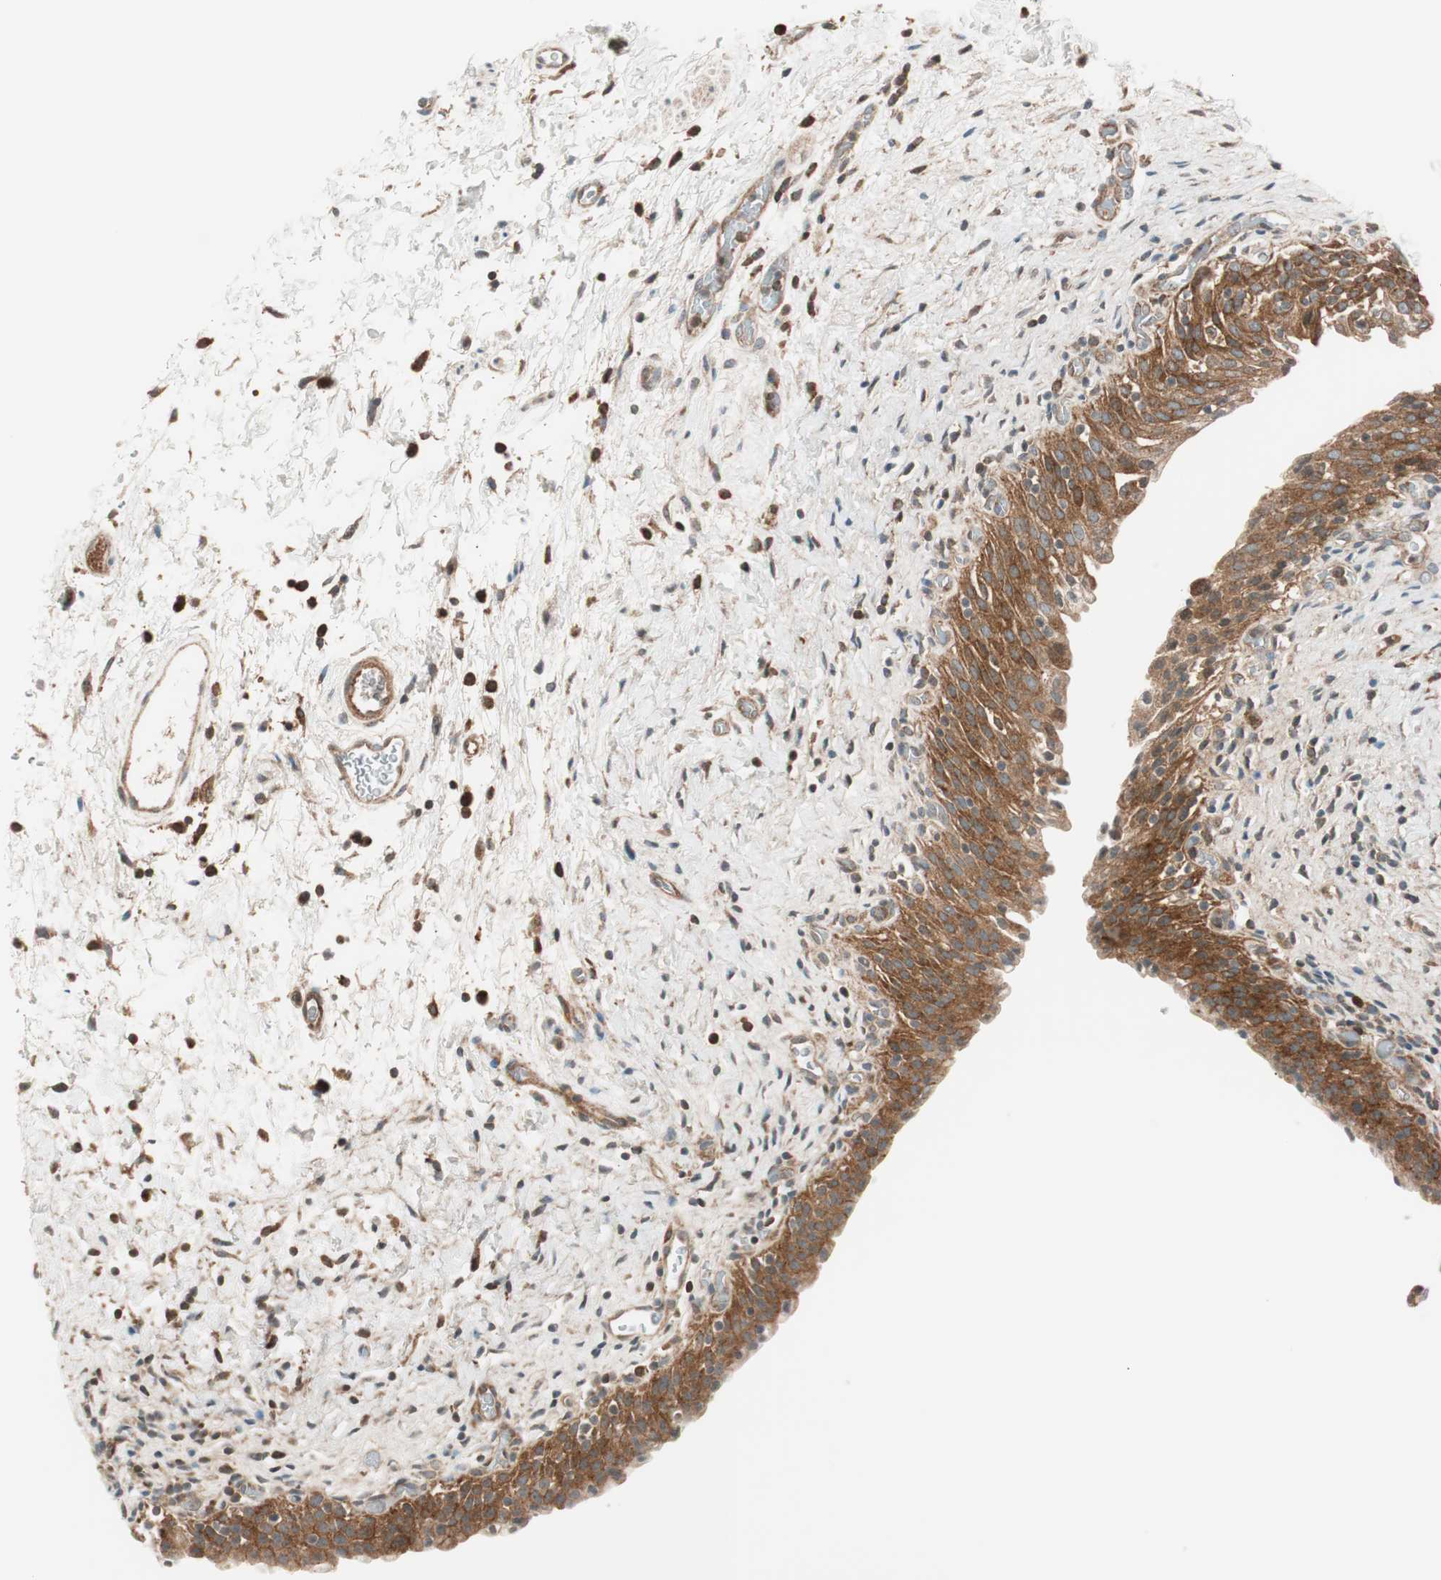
{"staining": {"intensity": "strong", "quantity": ">75%", "location": "cytoplasmic/membranous"}, "tissue": "urinary bladder", "cell_type": "Urothelial cells", "image_type": "normal", "snomed": [{"axis": "morphology", "description": "Normal tissue, NOS"}, {"axis": "topography", "description": "Urinary bladder"}], "caption": "DAB (3,3'-diaminobenzidine) immunohistochemical staining of benign human urinary bladder shows strong cytoplasmic/membranous protein expression in approximately >75% of urothelial cells.", "gene": "ABI1", "patient": {"sex": "male", "age": 51}}